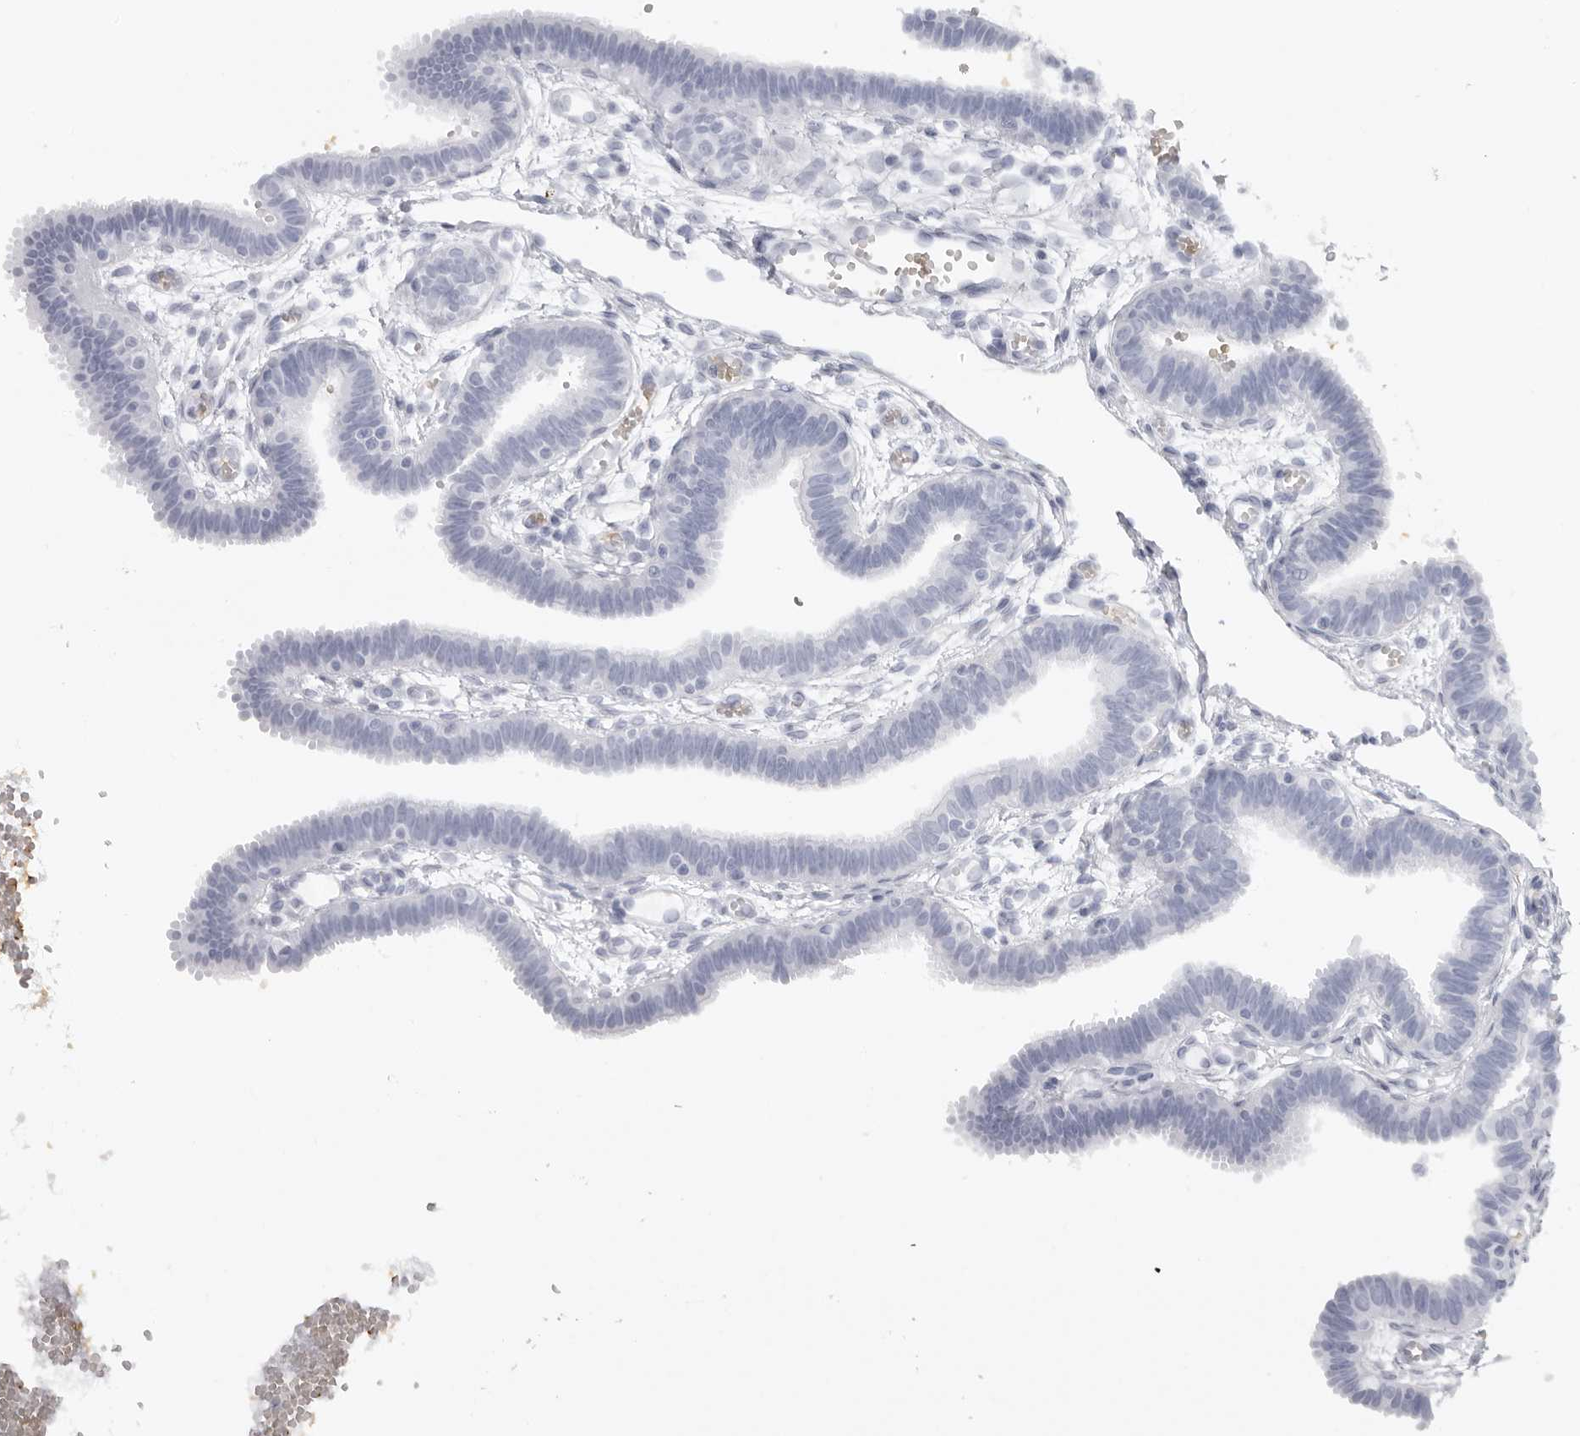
{"staining": {"intensity": "negative", "quantity": "none", "location": "none"}, "tissue": "fallopian tube", "cell_type": "Glandular cells", "image_type": "normal", "snomed": [{"axis": "morphology", "description": "Normal tissue, NOS"}, {"axis": "topography", "description": "Fallopian tube"}, {"axis": "topography", "description": "Placenta"}], "caption": "High magnification brightfield microscopy of normal fallopian tube stained with DAB (3,3'-diaminobenzidine) (brown) and counterstained with hematoxylin (blue): glandular cells show no significant staining. Brightfield microscopy of immunohistochemistry stained with DAB (3,3'-diaminobenzidine) (brown) and hematoxylin (blue), captured at high magnification.", "gene": "EPB41", "patient": {"sex": "female", "age": 32}}